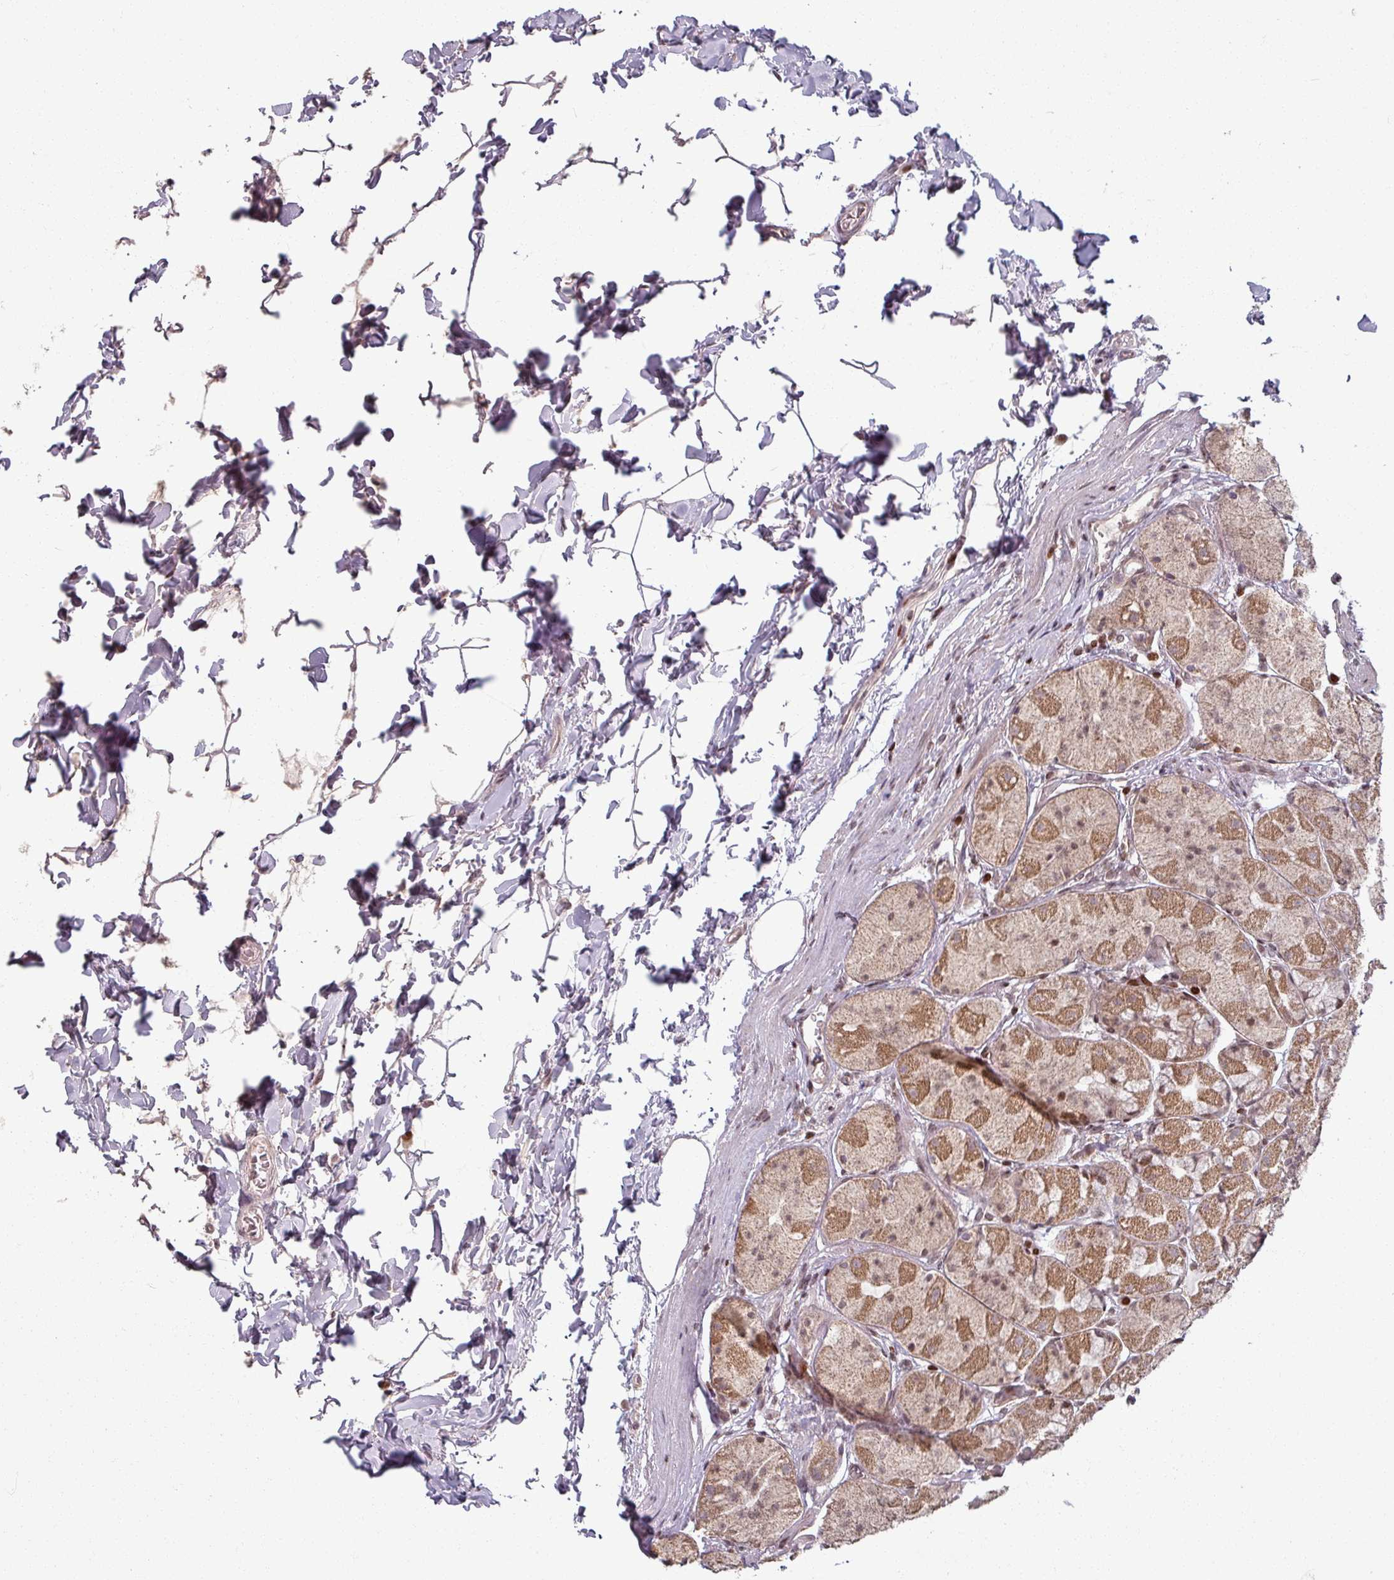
{"staining": {"intensity": "moderate", "quantity": ">75%", "location": "cytoplasmic/membranous,nuclear"}, "tissue": "stomach", "cell_type": "Glandular cells", "image_type": "normal", "snomed": [{"axis": "morphology", "description": "Normal tissue, NOS"}, {"axis": "topography", "description": "Stomach"}], "caption": "Immunohistochemical staining of unremarkable stomach reveals >75% levels of moderate cytoplasmic/membranous,nuclear protein expression in about >75% of glandular cells.", "gene": "NCOR1", "patient": {"sex": "male", "age": 57}}